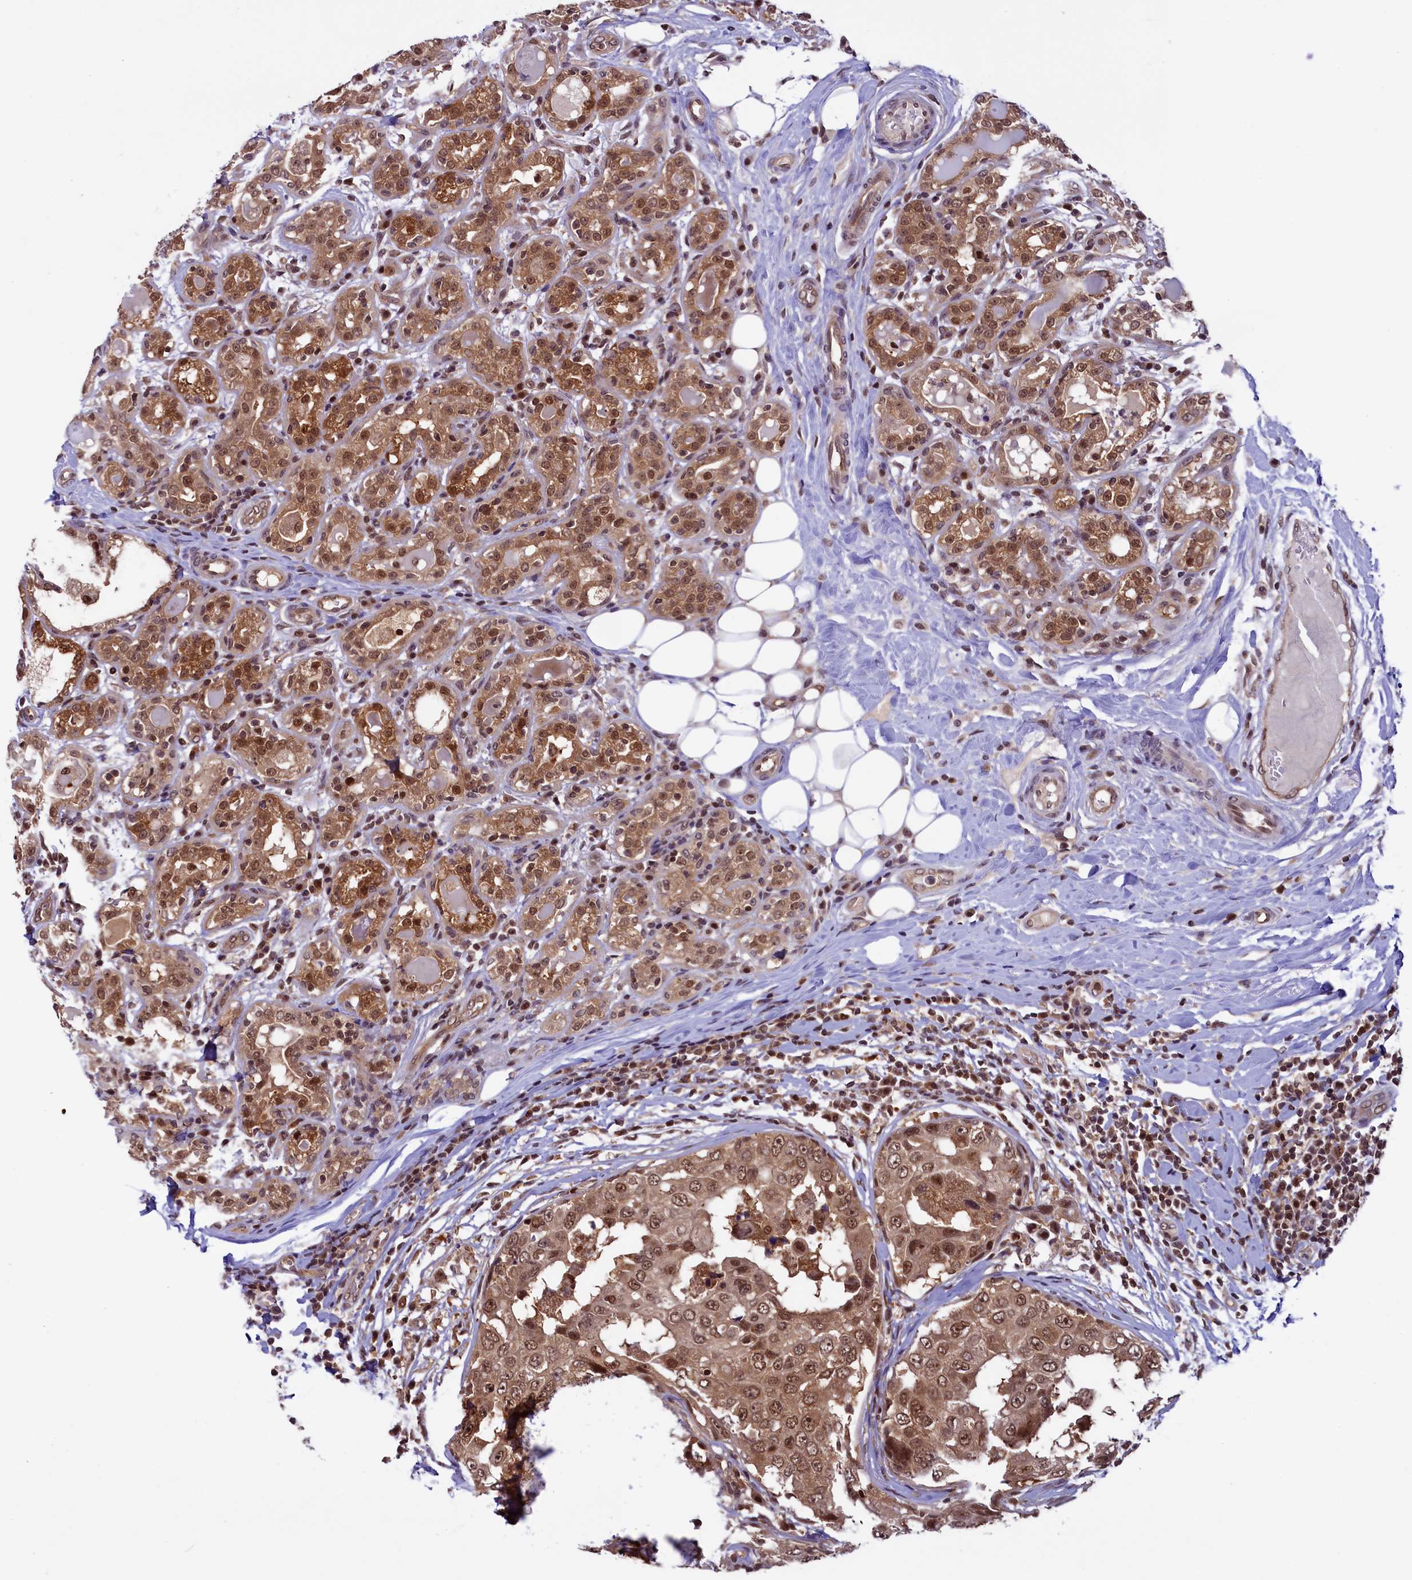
{"staining": {"intensity": "moderate", "quantity": ">75%", "location": "cytoplasmic/membranous,nuclear"}, "tissue": "breast cancer", "cell_type": "Tumor cells", "image_type": "cancer", "snomed": [{"axis": "morphology", "description": "Duct carcinoma"}, {"axis": "topography", "description": "Breast"}], "caption": "This is a micrograph of immunohistochemistry (IHC) staining of breast cancer, which shows moderate positivity in the cytoplasmic/membranous and nuclear of tumor cells.", "gene": "SLC7A6OS", "patient": {"sex": "female", "age": 27}}